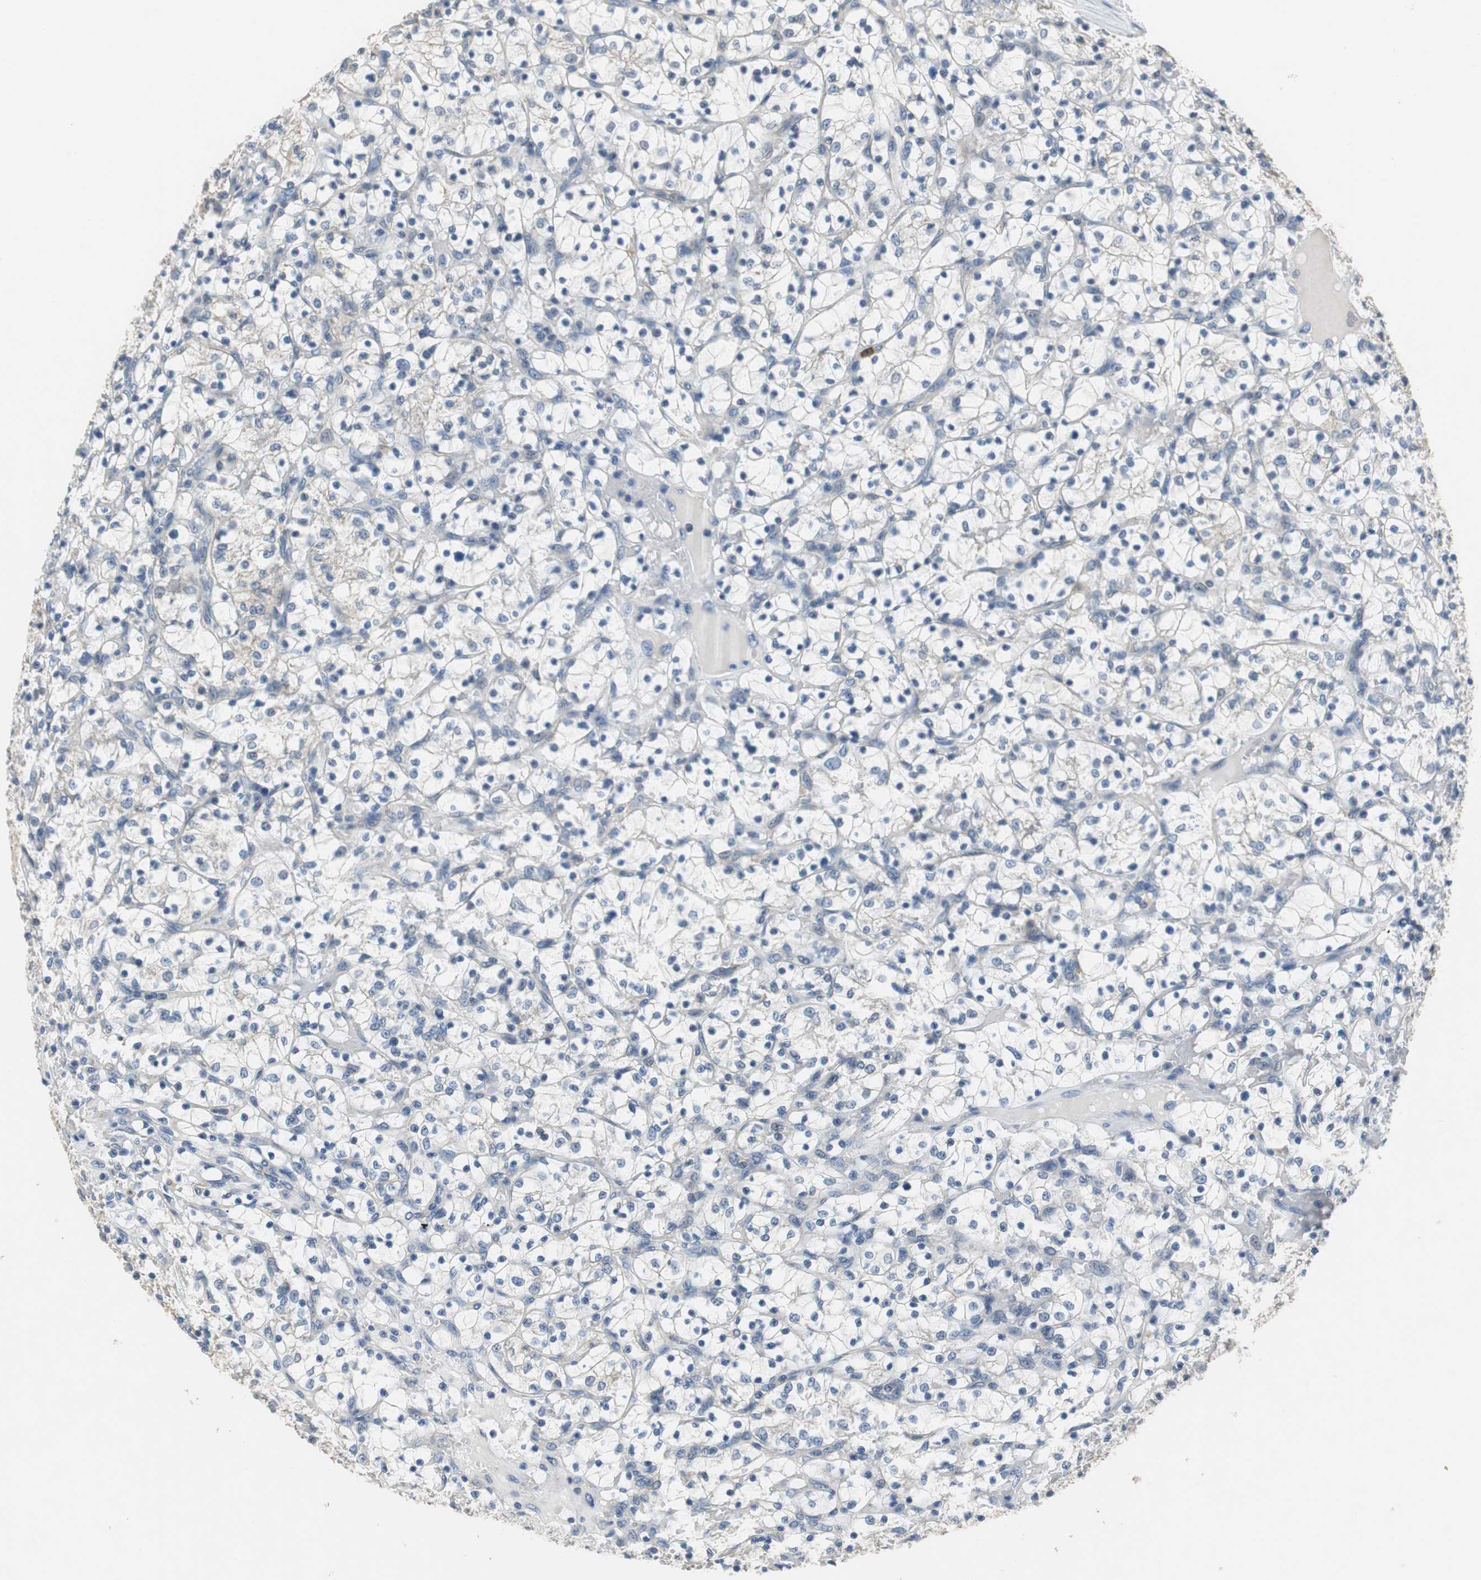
{"staining": {"intensity": "negative", "quantity": "none", "location": "none"}, "tissue": "renal cancer", "cell_type": "Tumor cells", "image_type": "cancer", "snomed": [{"axis": "morphology", "description": "Adenocarcinoma, NOS"}, {"axis": "topography", "description": "Kidney"}], "caption": "Tumor cells show no significant staining in adenocarcinoma (renal).", "gene": "MTIF2", "patient": {"sex": "female", "age": 69}}